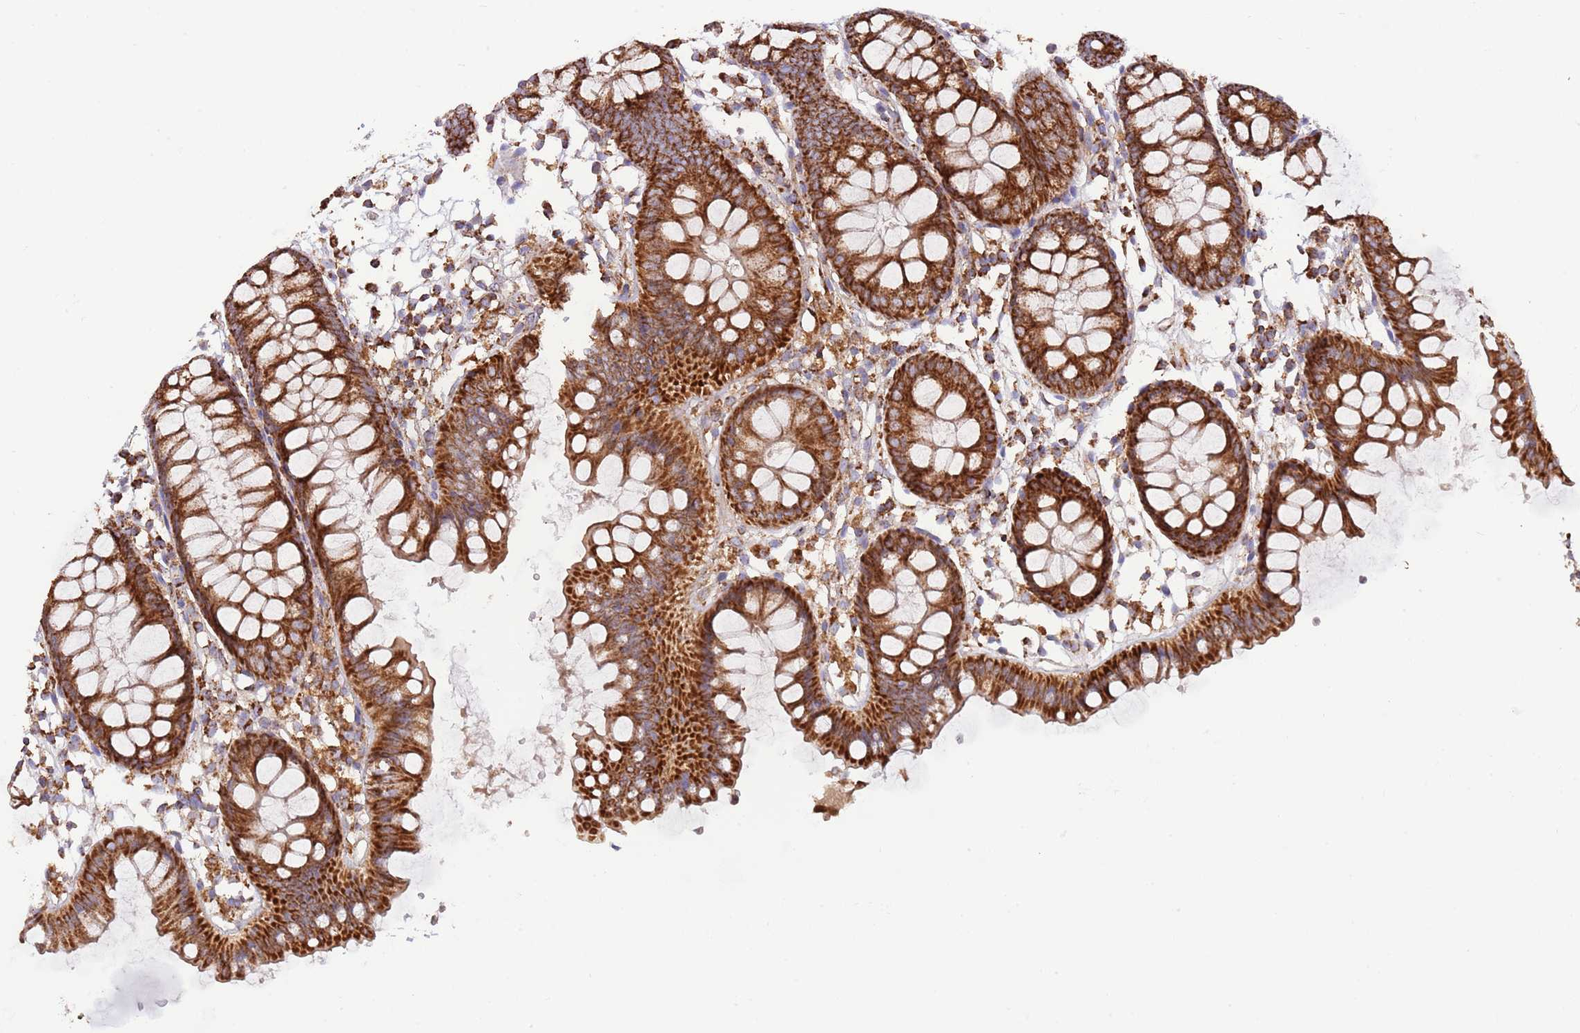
{"staining": {"intensity": "moderate", "quantity": ">75%", "location": "cytoplasmic/membranous"}, "tissue": "colon", "cell_type": "Endothelial cells", "image_type": "normal", "snomed": [{"axis": "morphology", "description": "Normal tissue, NOS"}, {"axis": "topography", "description": "Colon"}], "caption": "Immunohistochemistry (IHC) of unremarkable human colon reveals medium levels of moderate cytoplasmic/membranous expression in about >75% of endothelial cells. (DAB (3,3'-diaminobenzidine) IHC, brown staining for protein, blue staining for nuclei).", "gene": "DNAJA3", "patient": {"sex": "female", "age": 84}}